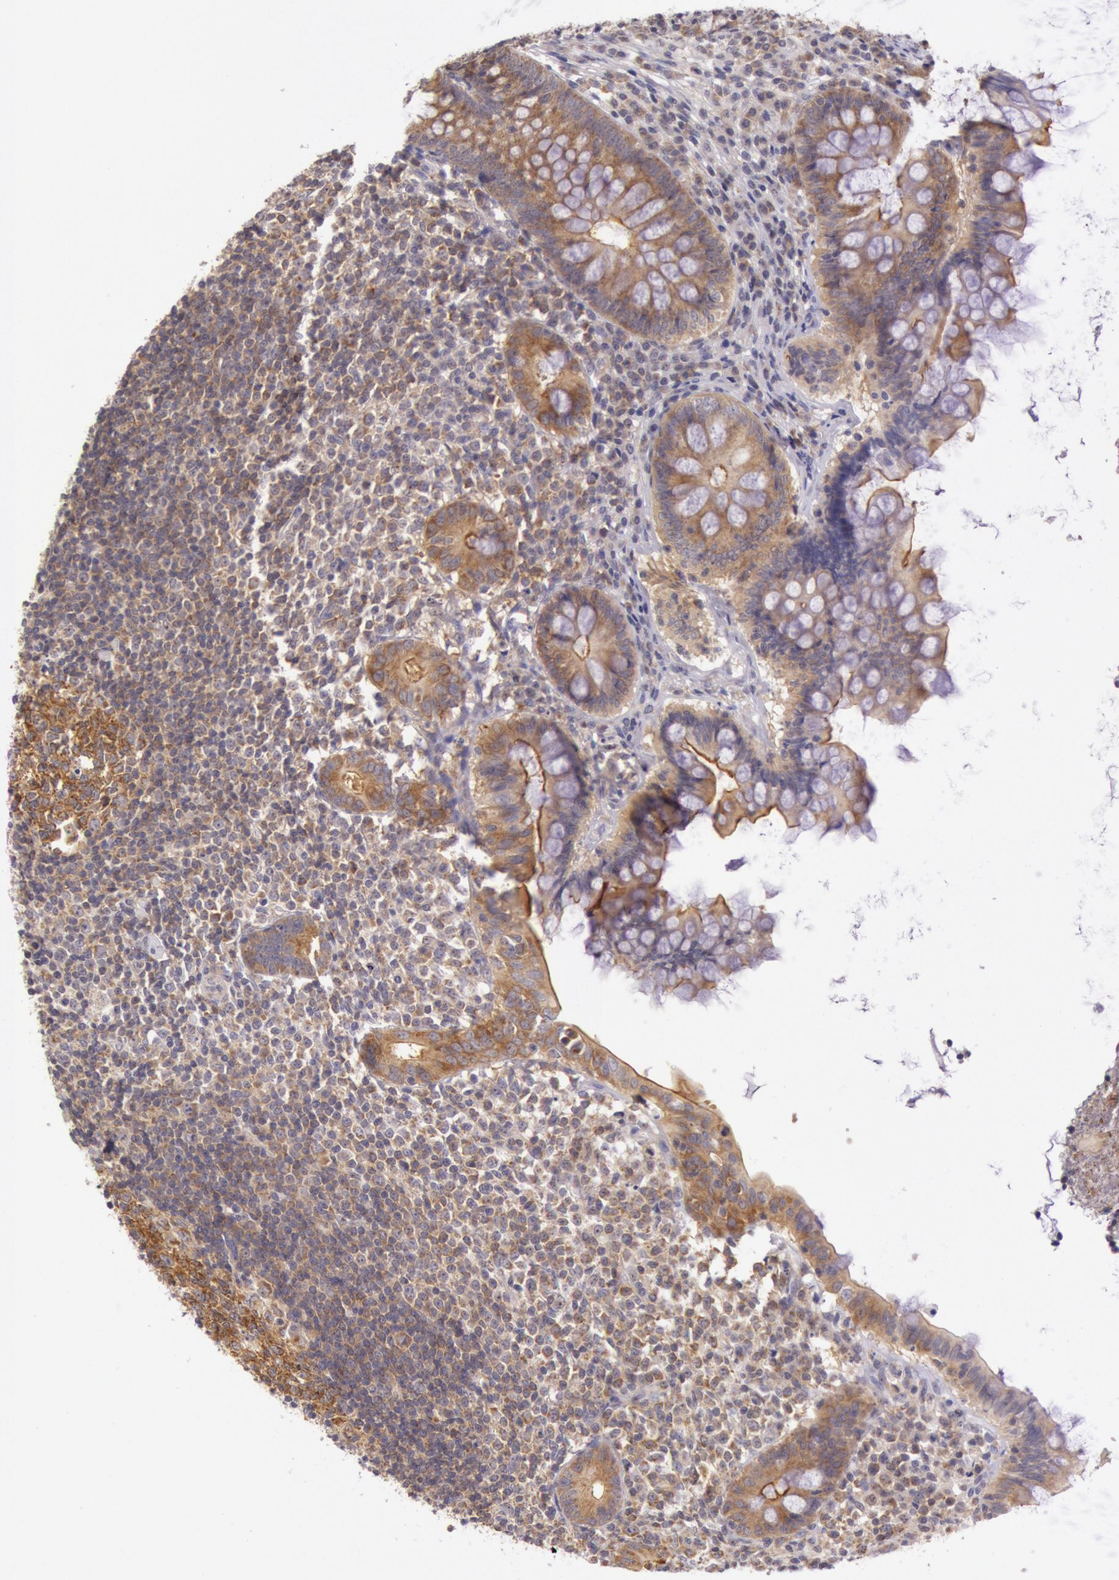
{"staining": {"intensity": "moderate", "quantity": ">75%", "location": "cytoplasmic/membranous"}, "tissue": "appendix", "cell_type": "Glandular cells", "image_type": "normal", "snomed": [{"axis": "morphology", "description": "Normal tissue, NOS"}, {"axis": "topography", "description": "Appendix"}], "caption": "Immunohistochemical staining of normal human appendix shows medium levels of moderate cytoplasmic/membranous positivity in approximately >75% of glandular cells.", "gene": "CDK16", "patient": {"sex": "female", "age": 66}}